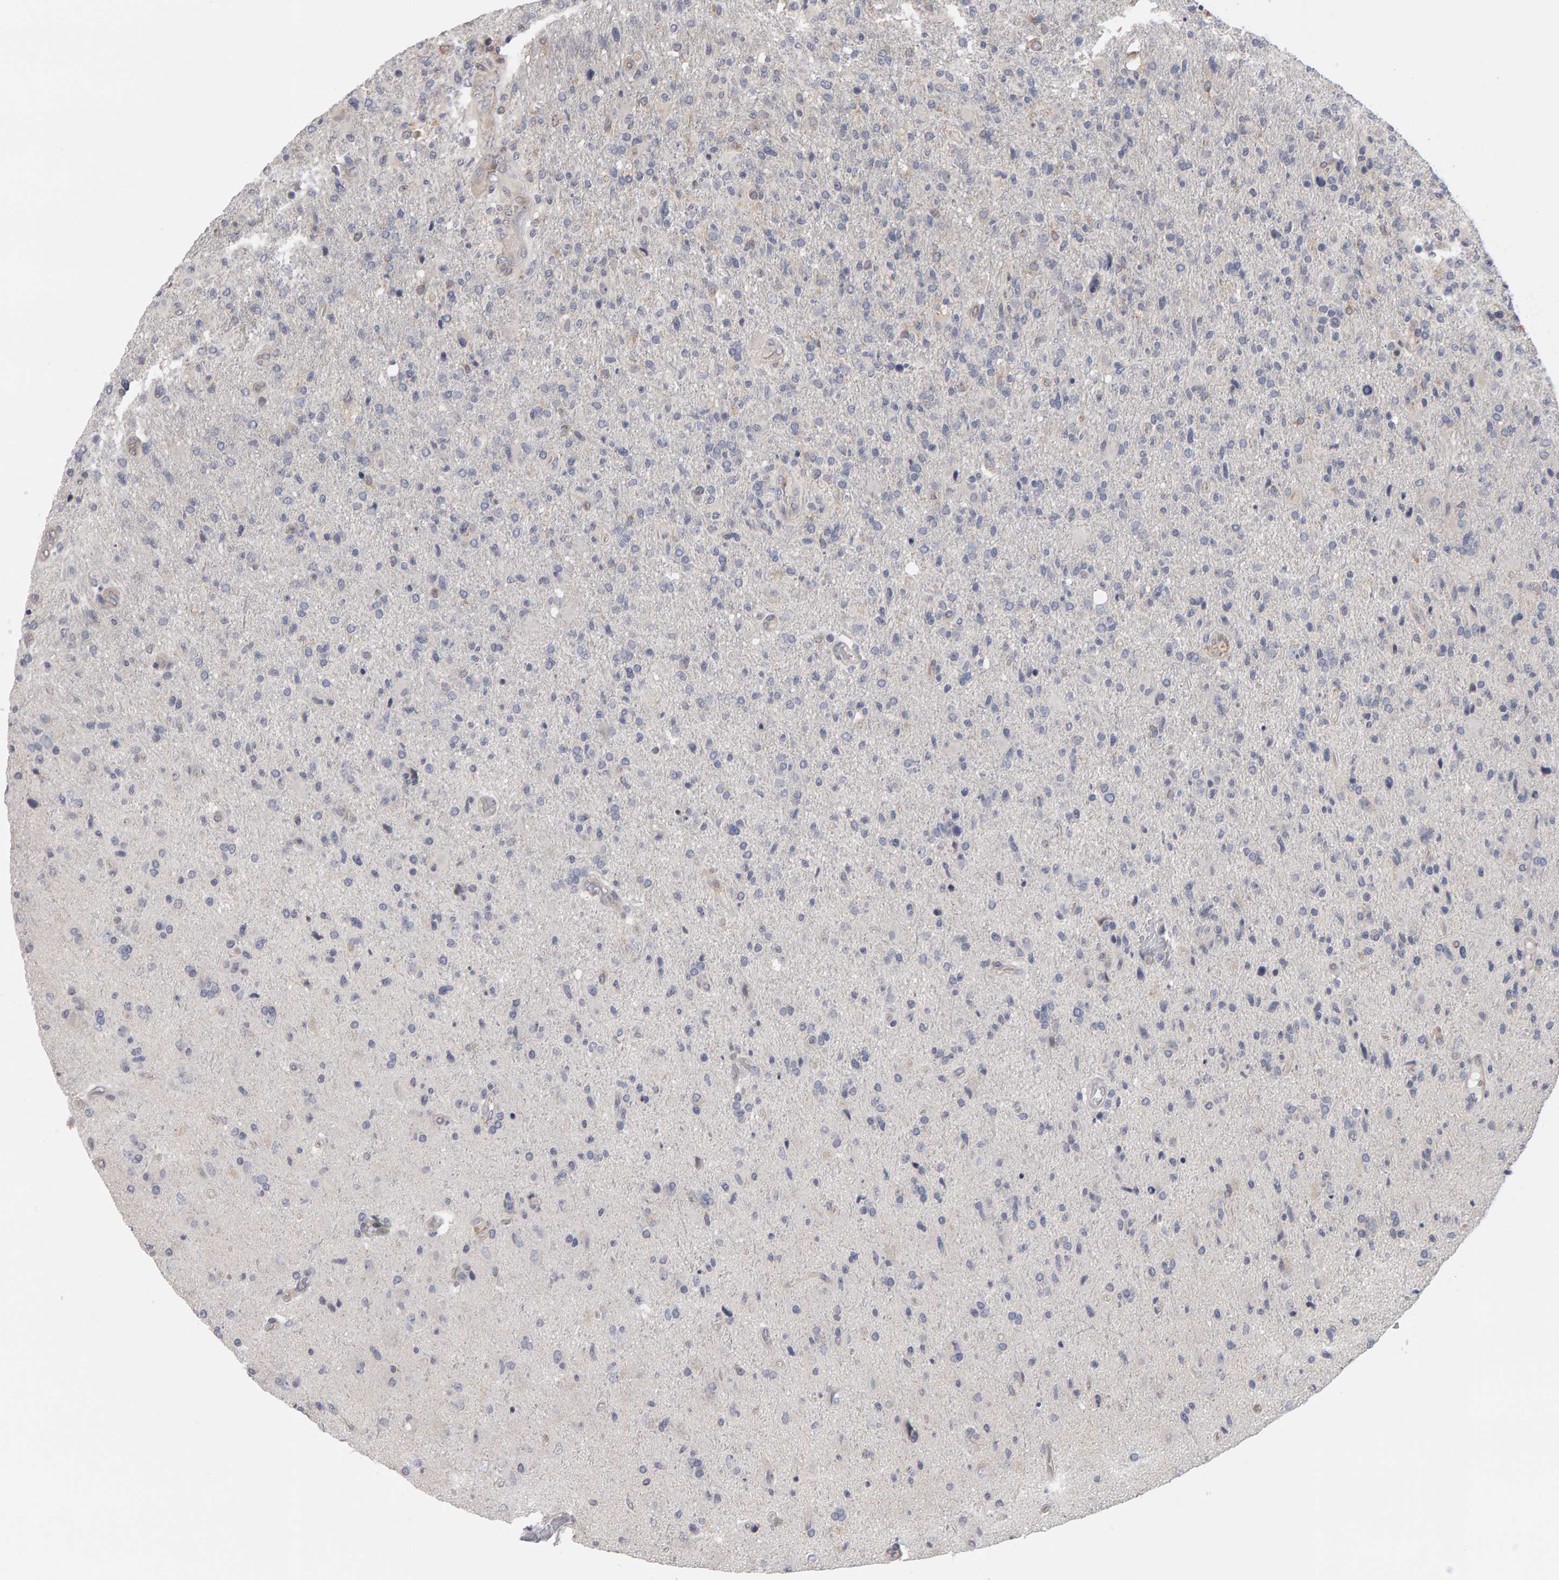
{"staining": {"intensity": "negative", "quantity": "none", "location": "none"}, "tissue": "glioma", "cell_type": "Tumor cells", "image_type": "cancer", "snomed": [{"axis": "morphology", "description": "Glioma, malignant, High grade"}, {"axis": "topography", "description": "Brain"}], "caption": "Tumor cells show no significant protein positivity in glioma. The staining is performed using DAB brown chromogen with nuclei counter-stained in using hematoxylin.", "gene": "MSRA", "patient": {"sex": "male", "age": 72}}